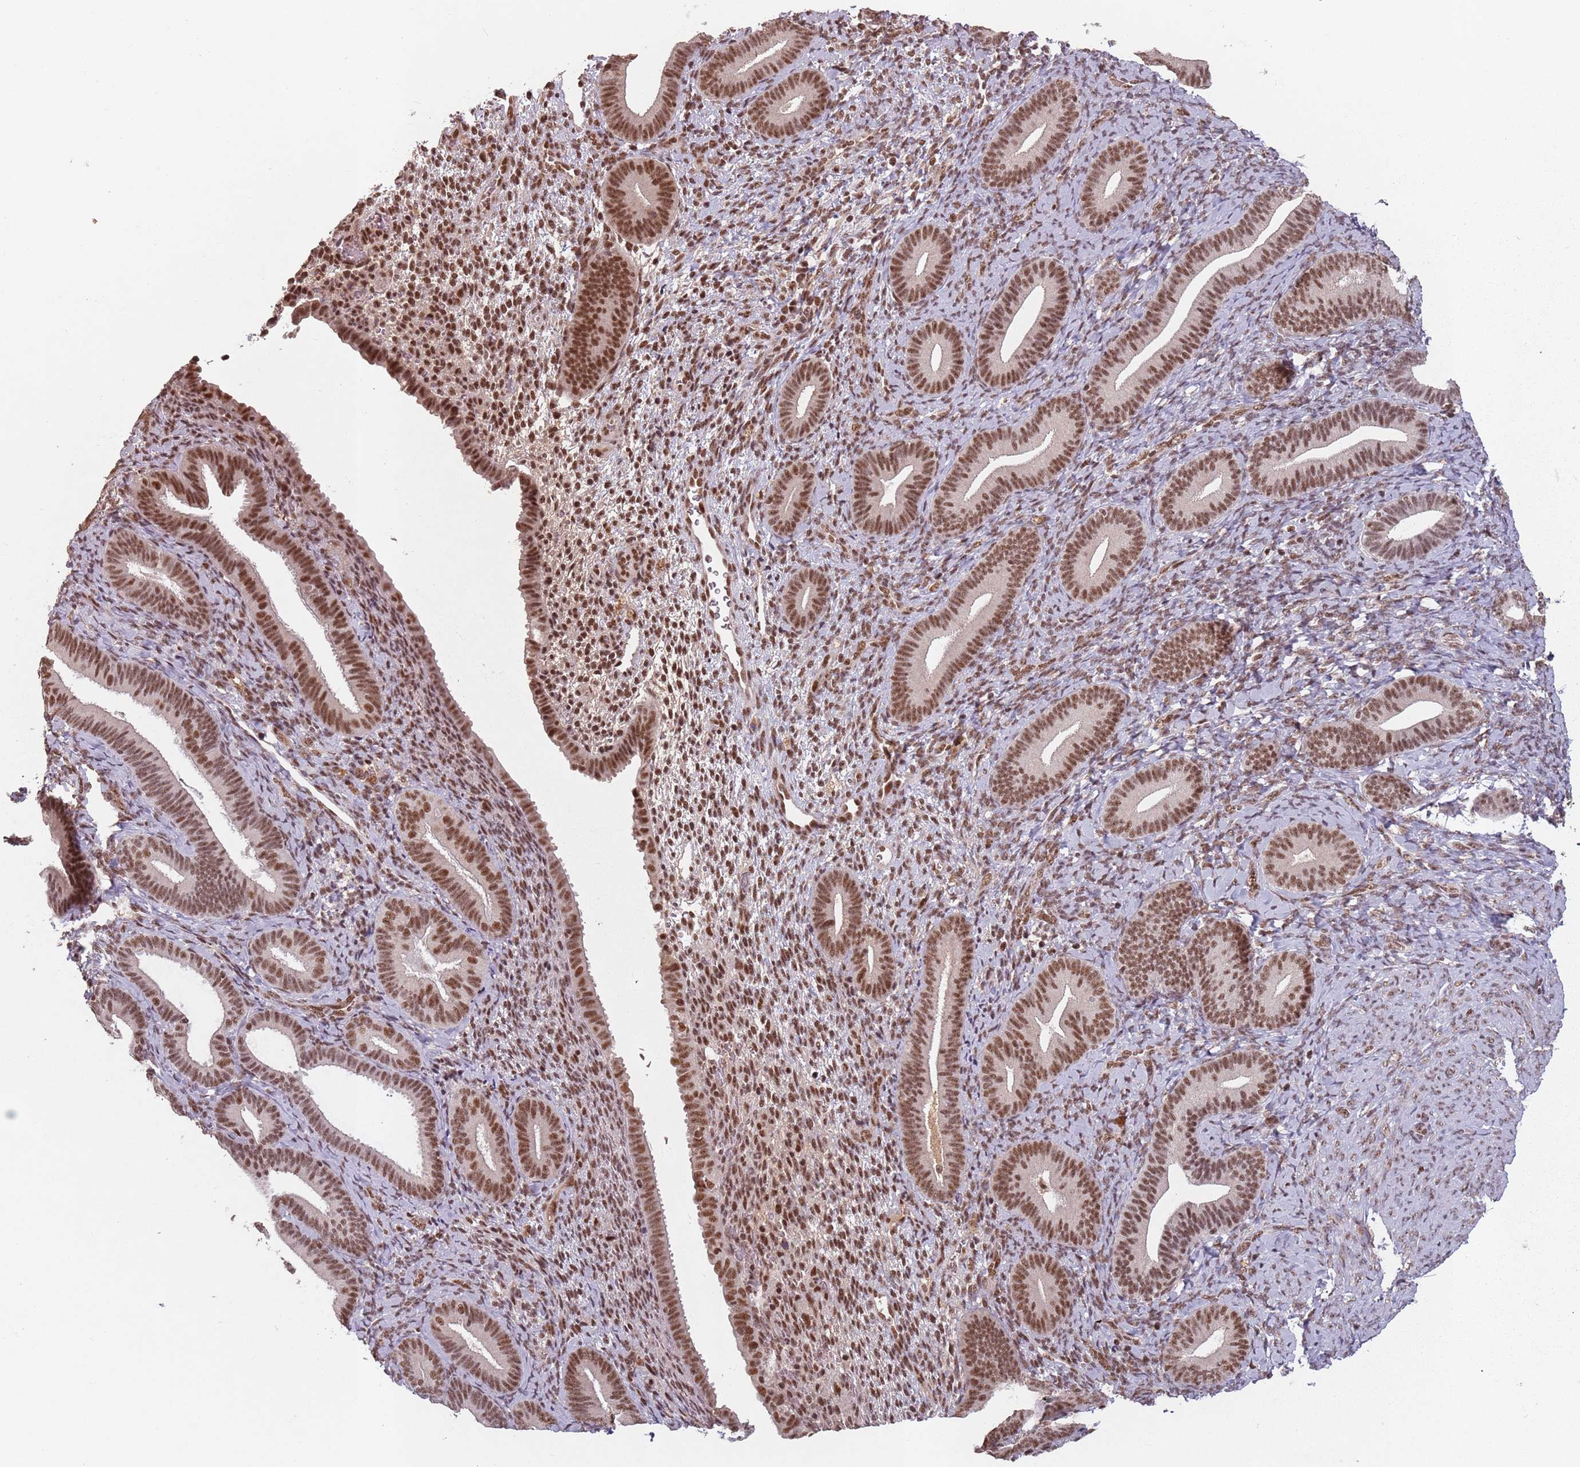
{"staining": {"intensity": "moderate", "quantity": ">75%", "location": "nuclear"}, "tissue": "endometrium", "cell_type": "Cells in endometrial stroma", "image_type": "normal", "snomed": [{"axis": "morphology", "description": "Normal tissue, NOS"}, {"axis": "topography", "description": "Endometrium"}], "caption": "This micrograph displays immunohistochemistry staining of unremarkable endometrium, with medium moderate nuclear staining in approximately >75% of cells in endometrial stroma.", "gene": "NCBP1", "patient": {"sex": "female", "age": 65}}